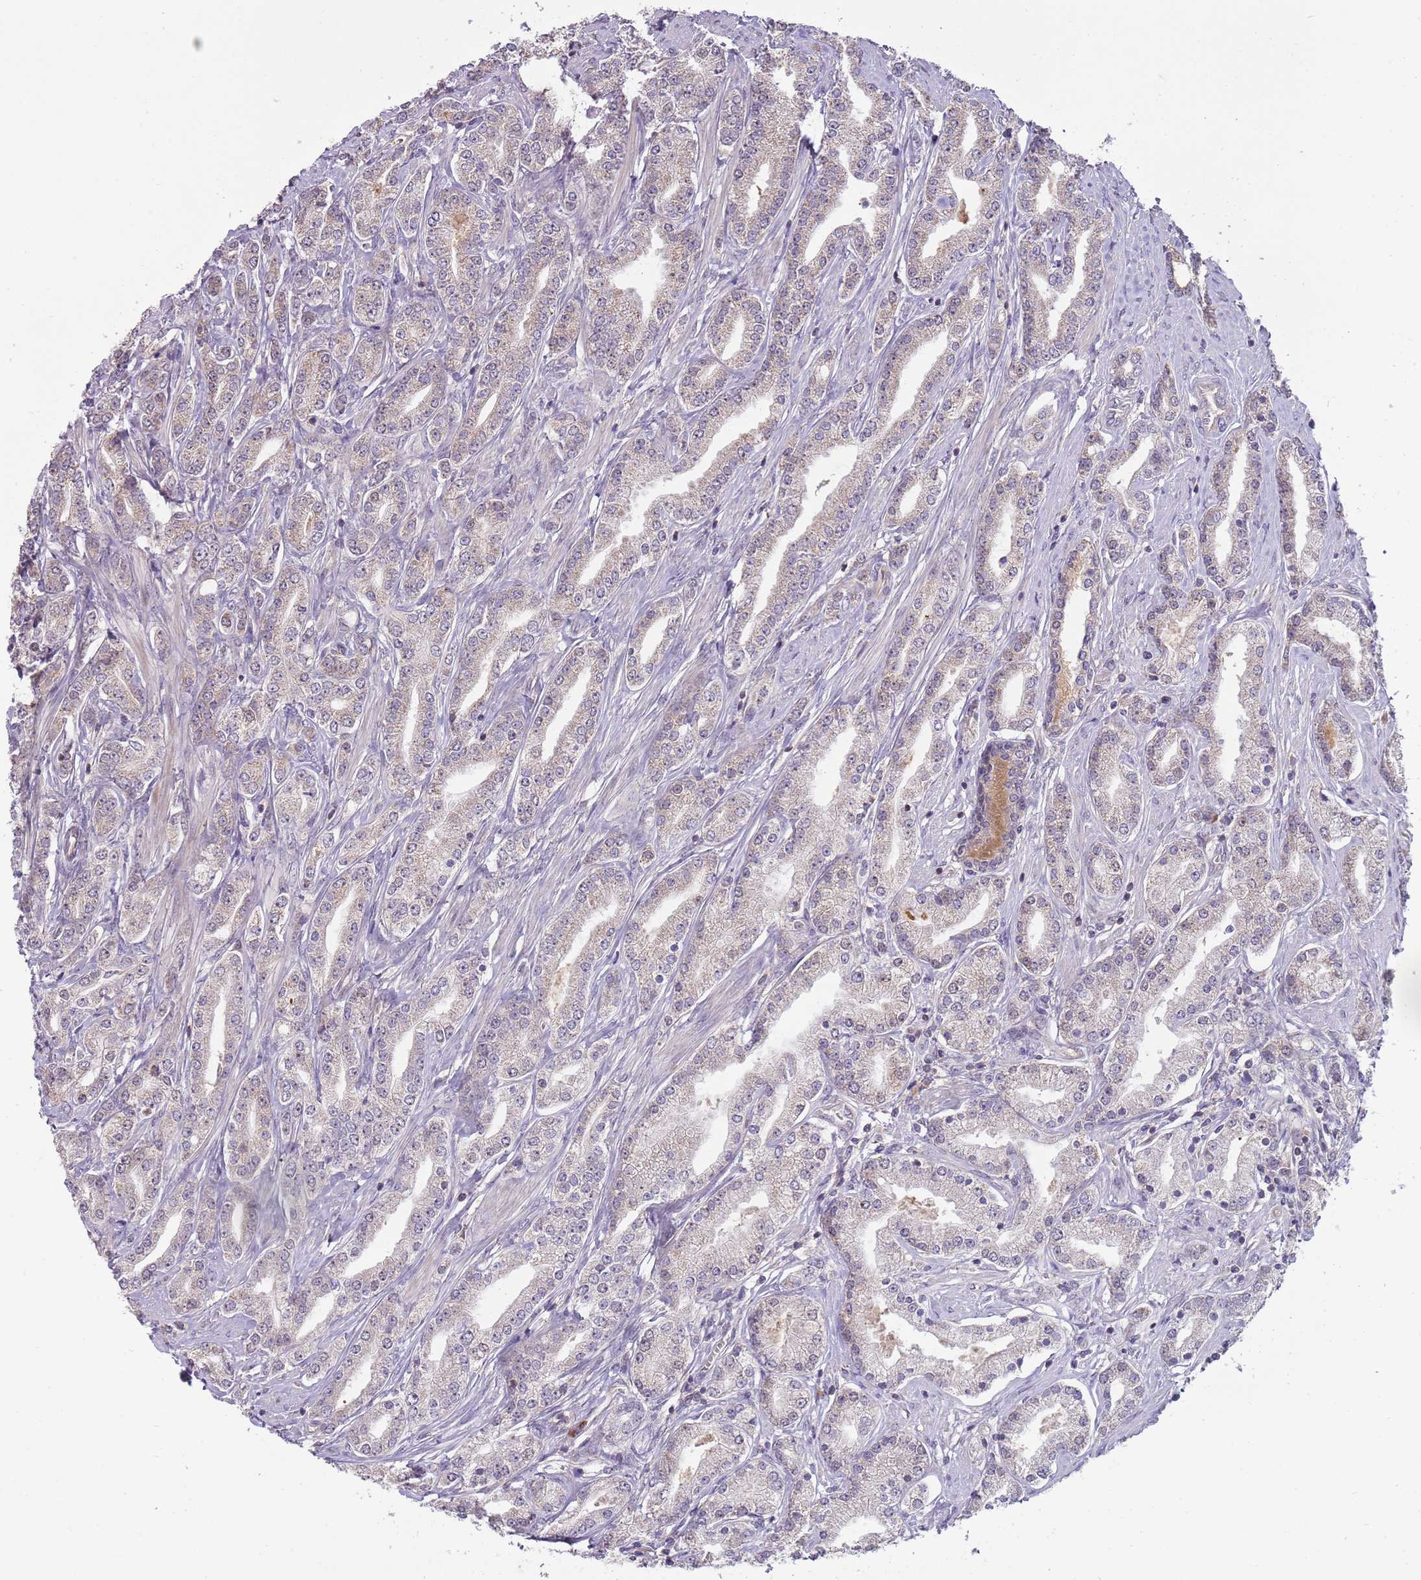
{"staining": {"intensity": "negative", "quantity": "none", "location": "none"}, "tissue": "prostate cancer", "cell_type": "Tumor cells", "image_type": "cancer", "snomed": [{"axis": "morphology", "description": "Adenocarcinoma, High grade"}, {"axis": "topography", "description": "Prostate"}], "caption": "Human adenocarcinoma (high-grade) (prostate) stained for a protein using IHC shows no positivity in tumor cells.", "gene": "NBPF6", "patient": {"sex": "male", "age": 66}}